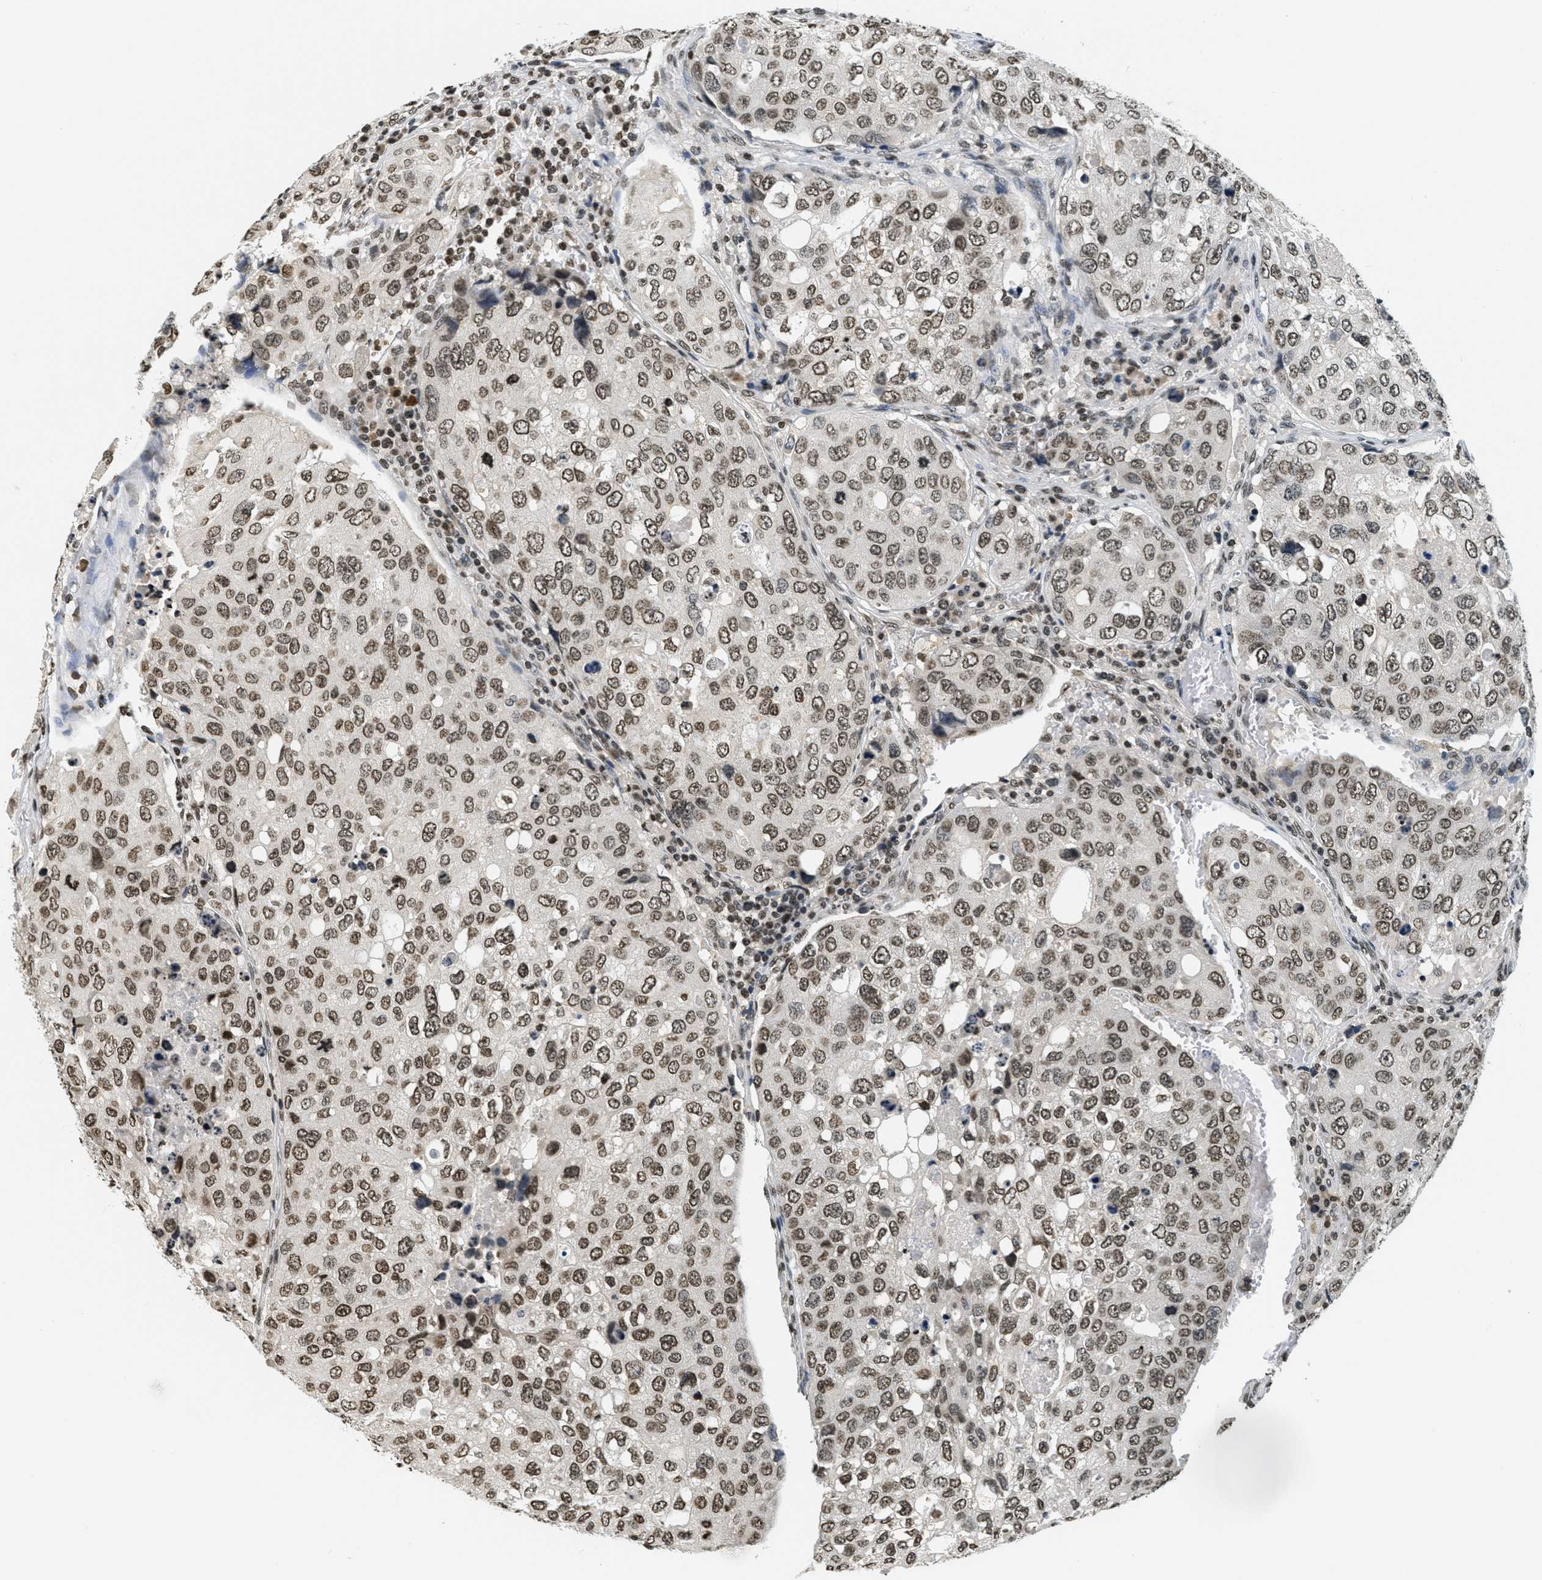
{"staining": {"intensity": "moderate", "quantity": ">75%", "location": "nuclear"}, "tissue": "urothelial cancer", "cell_type": "Tumor cells", "image_type": "cancer", "snomed": [{"axis": "morphology", "description": "Urothelial carcinoma, High grade"}, {"axis": "topography", "description": "Lymph node"}, {"axis": "topography", "description": "Urinary bladder"}], "caption": "Immunohistochemistry (DAB) staining of human urothelial carcinoma (high-grade) reveals moderate nuclear protein expression in approximately >75% of tumor cells.", "gene": "LDB2", "patient": {"sex": "male", "age": 51}}